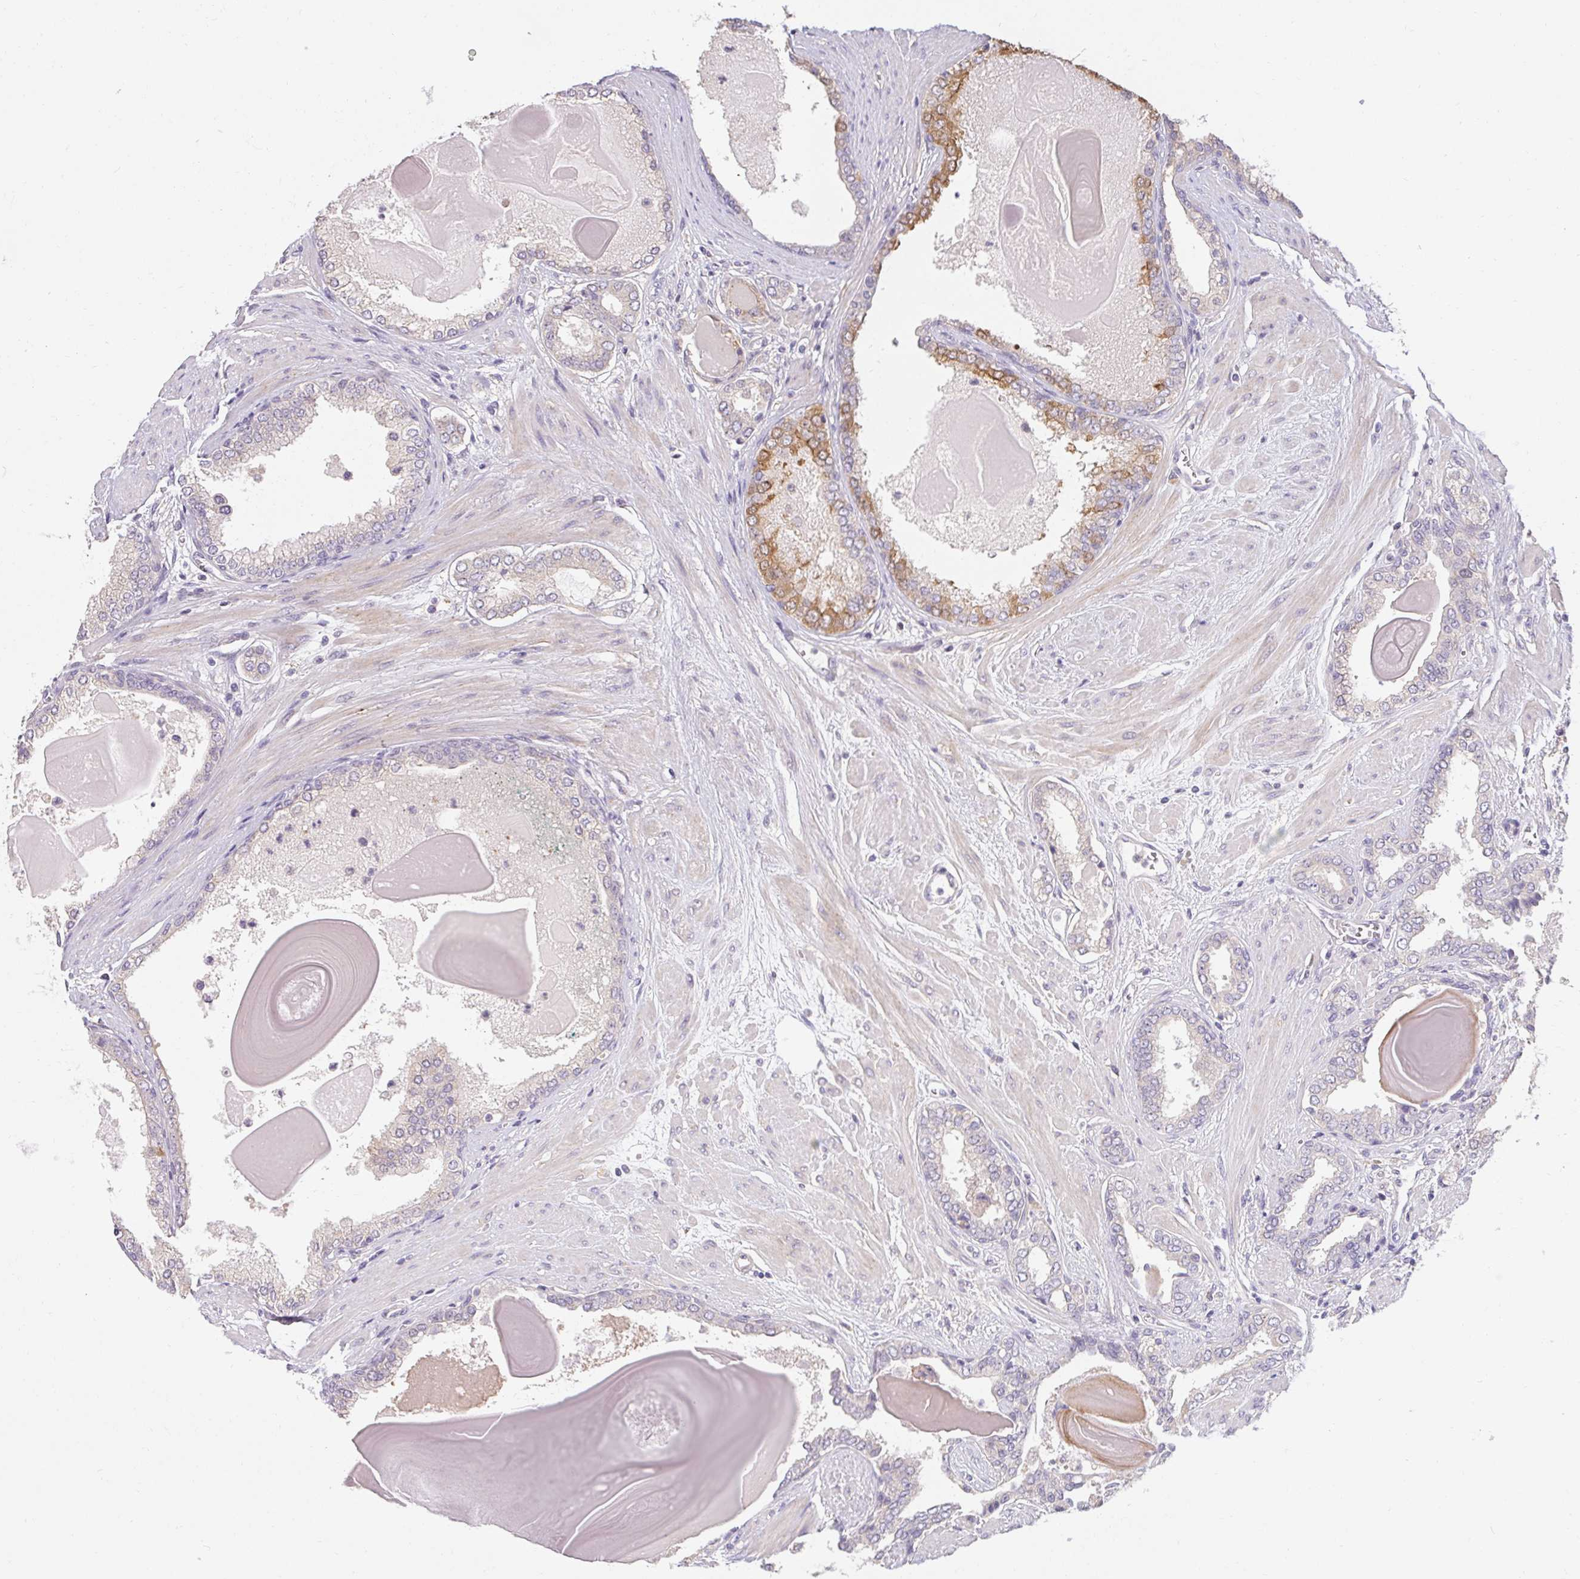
{"staining": {"intensity": "moderate", "quantity": "<25%", "location": "cytoplasmic/membranous"}, "tissue": "prostate cancer", "cell_type": "Tumor cells", "image_type": "cancer", "snomed": [{"axis": "morphology", "description": "Adenocarcinoma, Low grade"}, {"axis": "topography", "description": "Prostate"}], "caption": "Prostate cancer tissue reveals moderate cytoplasmic/membranous staining in approximately <25% of tumor cells, visualized by immunohistochemistry.", "gene": "TMEM52B", "patient": {"sex": "male", "age": 64}}